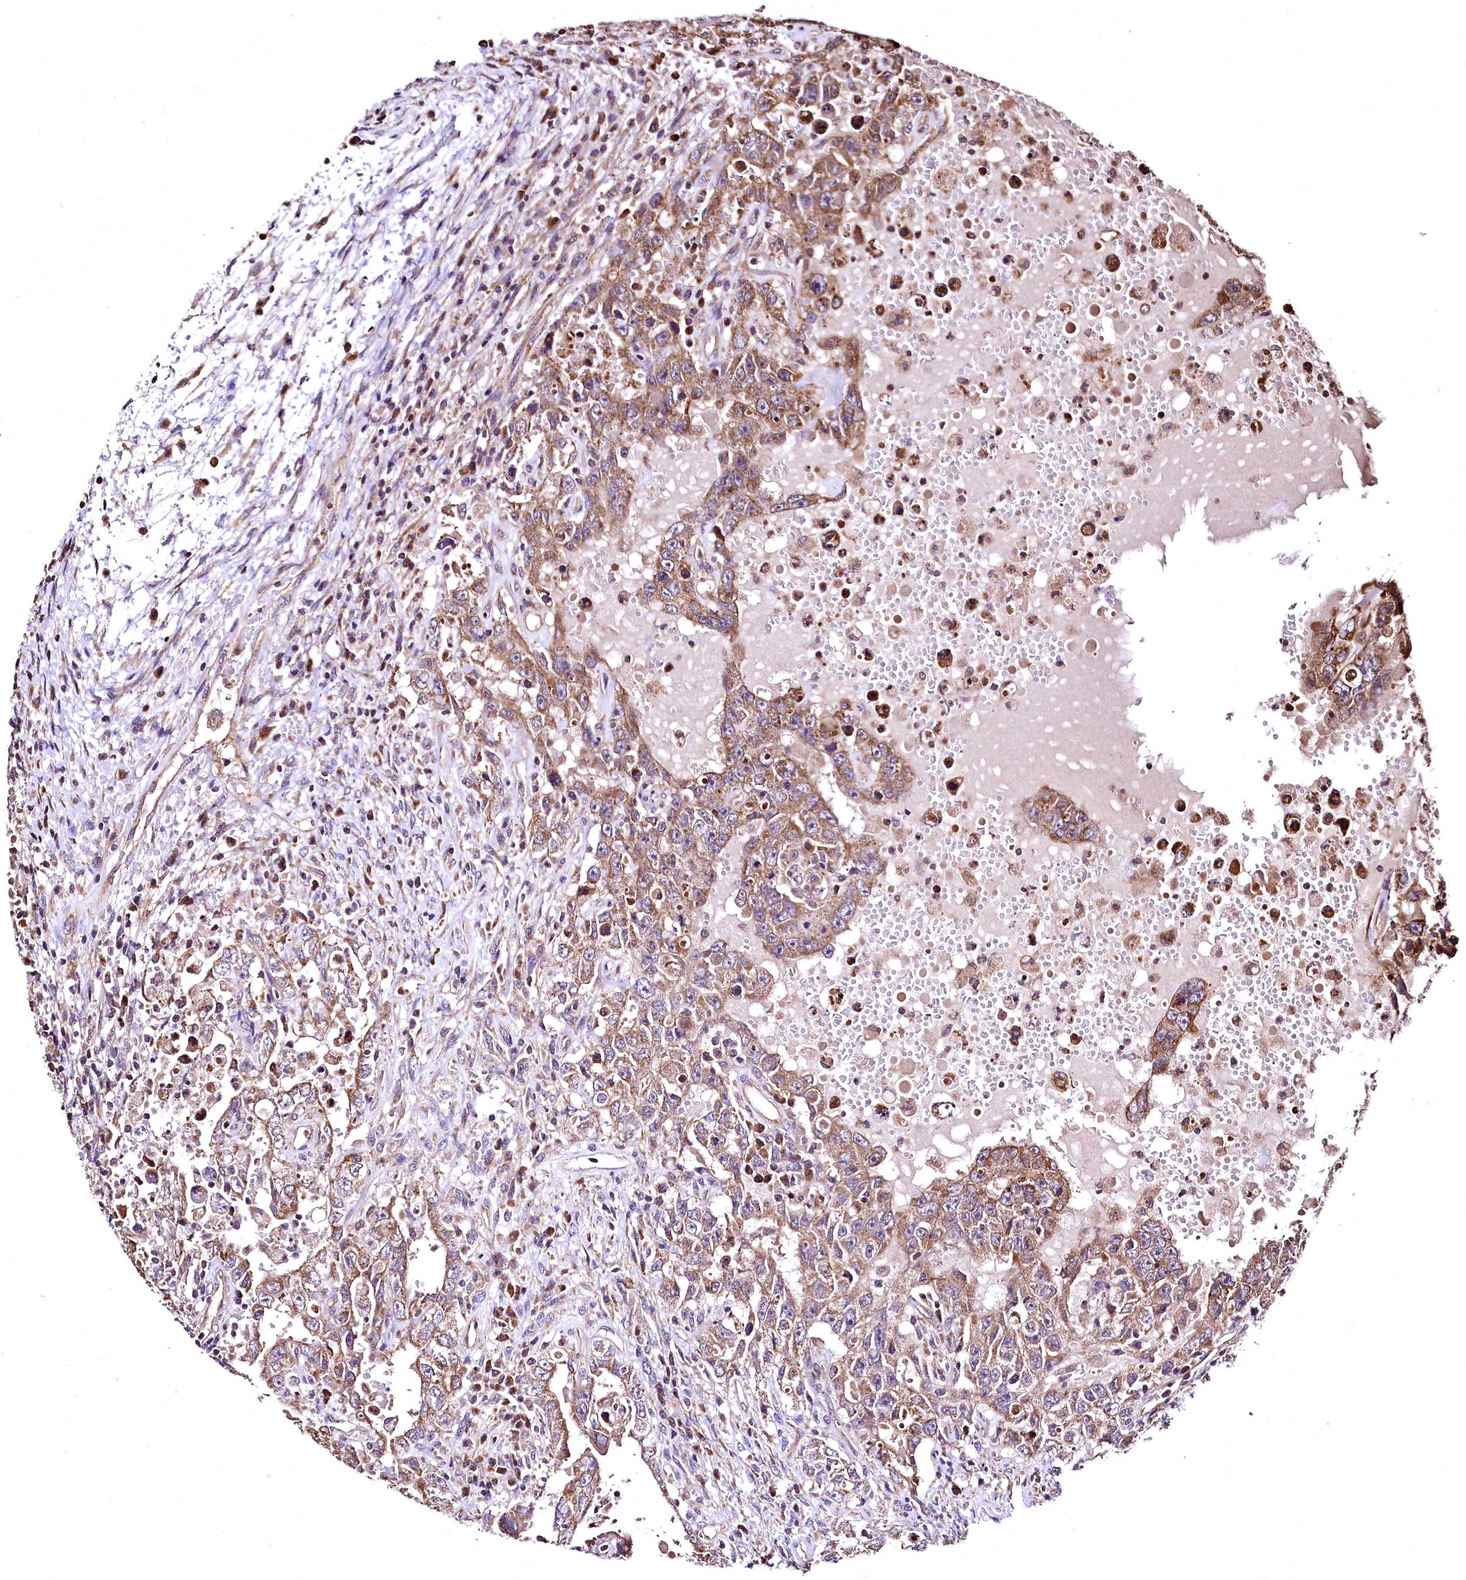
{"staining": {"intensity": "moderate", "quantity": ">75%", "location": "cytoplasmic/membranous"}, "tissue": "testis cancer", "cell_type": "Tumor cells", "image_type": "cancer", "snomed": [{"axis": "morphology", "description": "Carcinoma, Embryonal, NOS"}, {"axis": "topography", "description": "Testis"}], "caption": "A photomicrograph of testis cancer (embryonal carcinoma) stained for a protein shows moderate cytoplasmic/membranous brown staining in tumor cells.", "gene": "LRSAM1", "patient": {"sex": "male", "age": 26}}